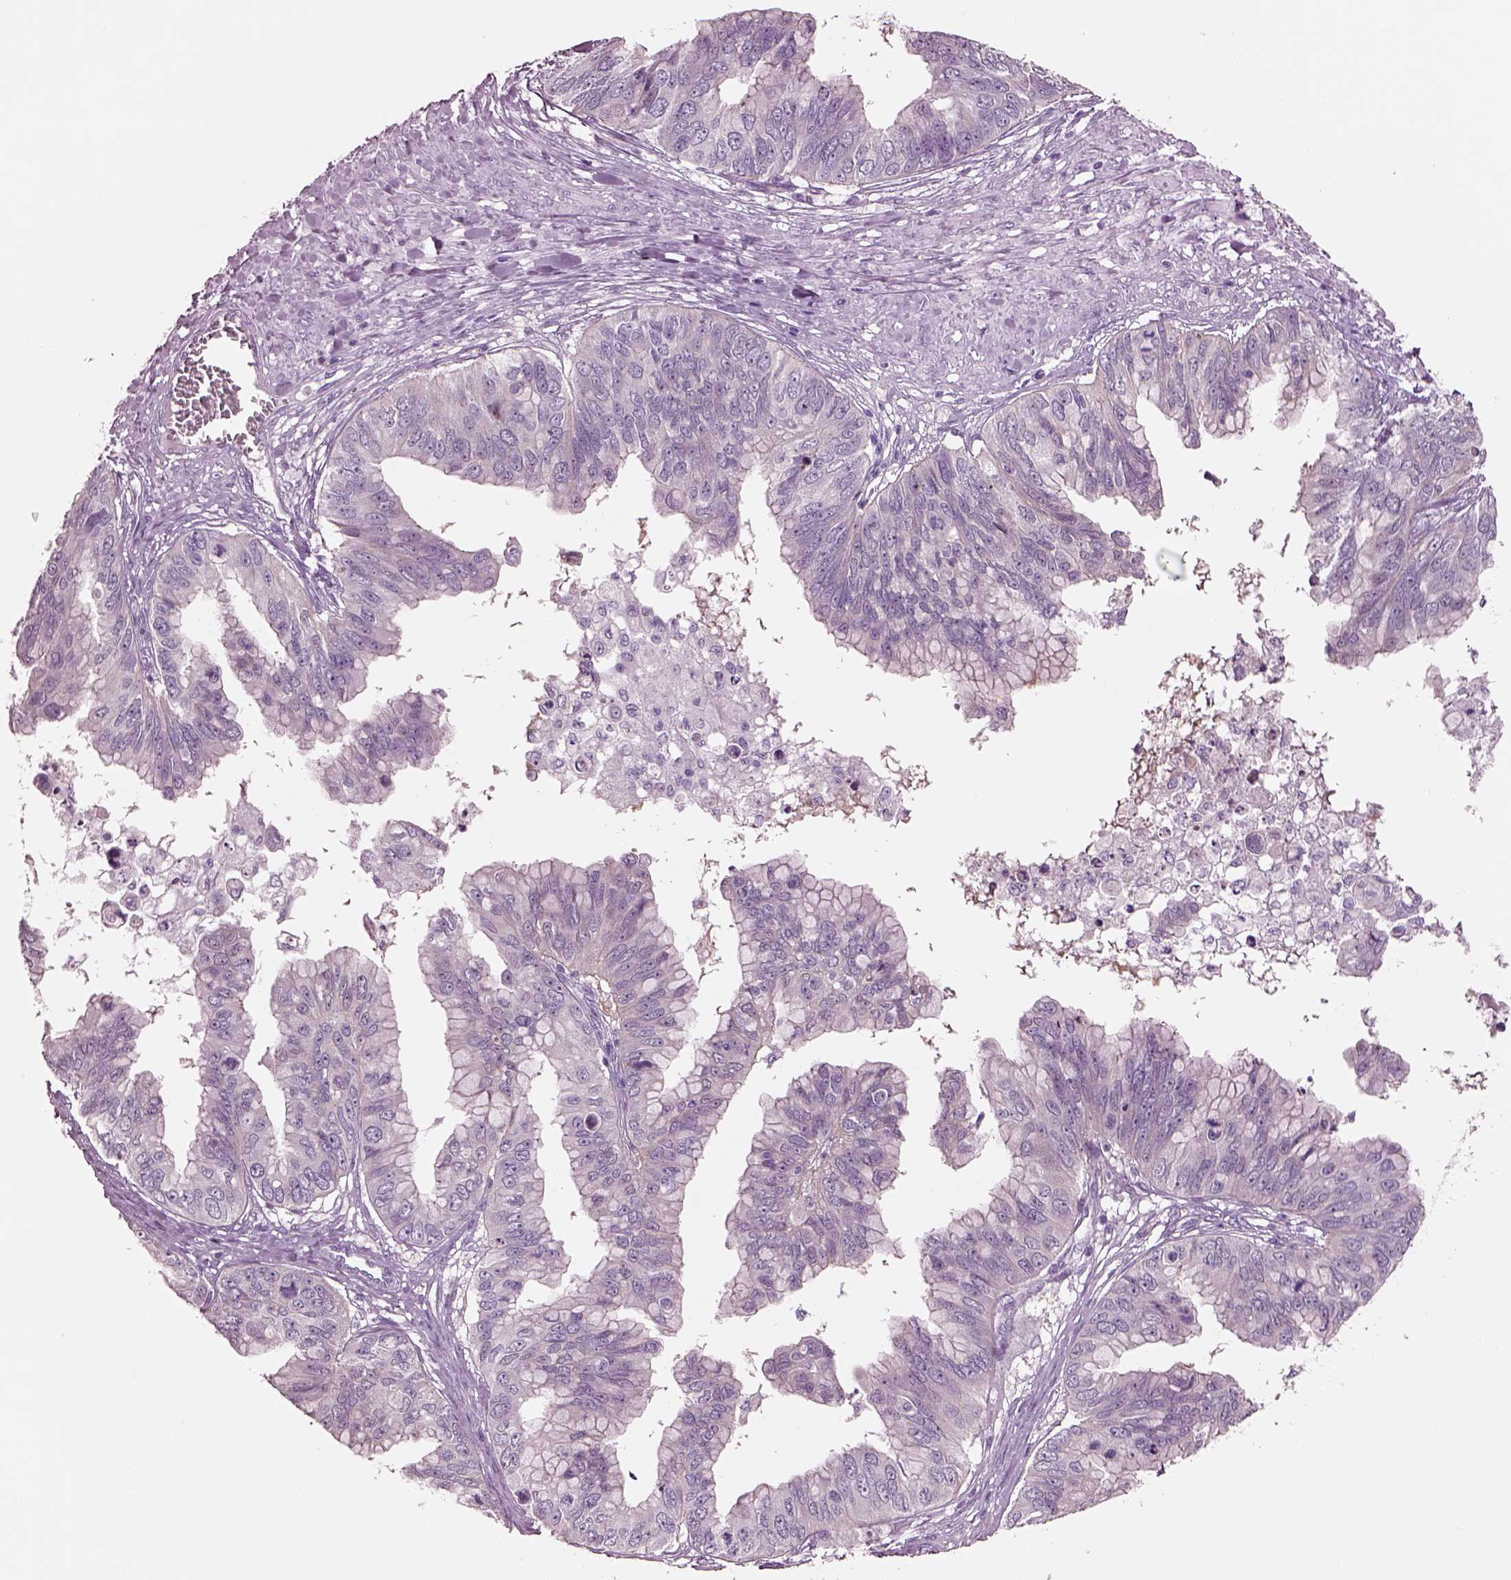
{"staining": {"intensity": "negative", "quantity": "none", "location": "none"}, "tissue": "ovarian cancer", "cell_type": "Tumor cells", "image_type": "cancer", "snomed": [{"axis": "morphology", "description": "Cystadenocarcinoma, mucinous, NOS"}, {"axis": "topography", "description": "Ovary"}], "caption": "A high-resolution photomicrograph shows IHC staining of ovarian mucinous cystadenocarcinoma, which reveals no significant staining in tumor cells. (Immunohistochemistry (ihc), brightfield microscopy, high magnification).", "gene": "SCML2", "patient": {"sex": "female", "age": 76}}